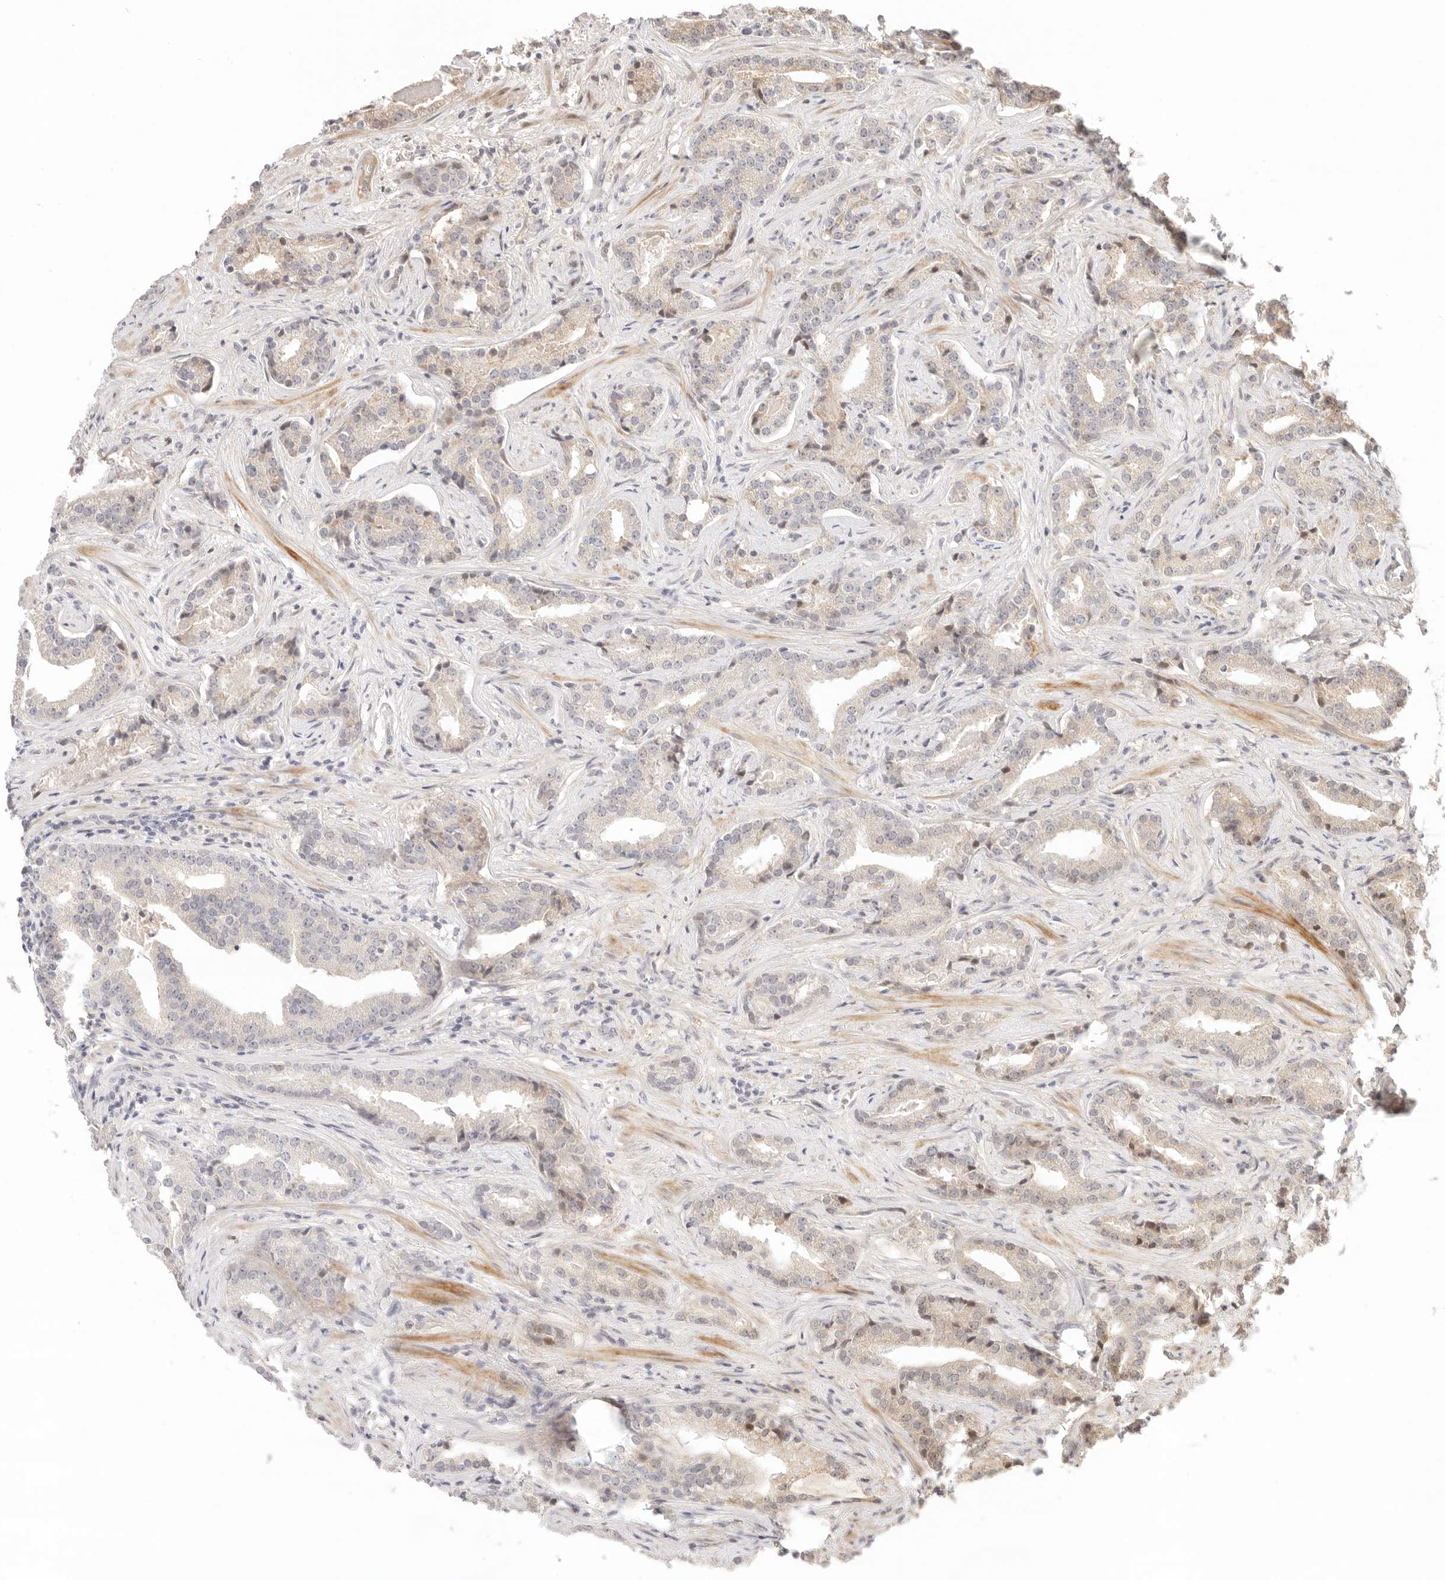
{"staining": {"intensity": "negative", "quantity": "none", "location": "none"}, "tissue": "prostate cancer", "cell_type": "Tumor cells", "image_type": "cancer", "snomed": [{"axis": "morphology", "description": "Adenocarcinoma, Low grade"}, {"axis": "topography", "description": "Prostate"}], "caption": "Tumor cells show no significant protein expression in prostate adenocarcinoma (low-grade).", "gene": "PHLDA3", "patient": {"sex": "male", "age": 67}}